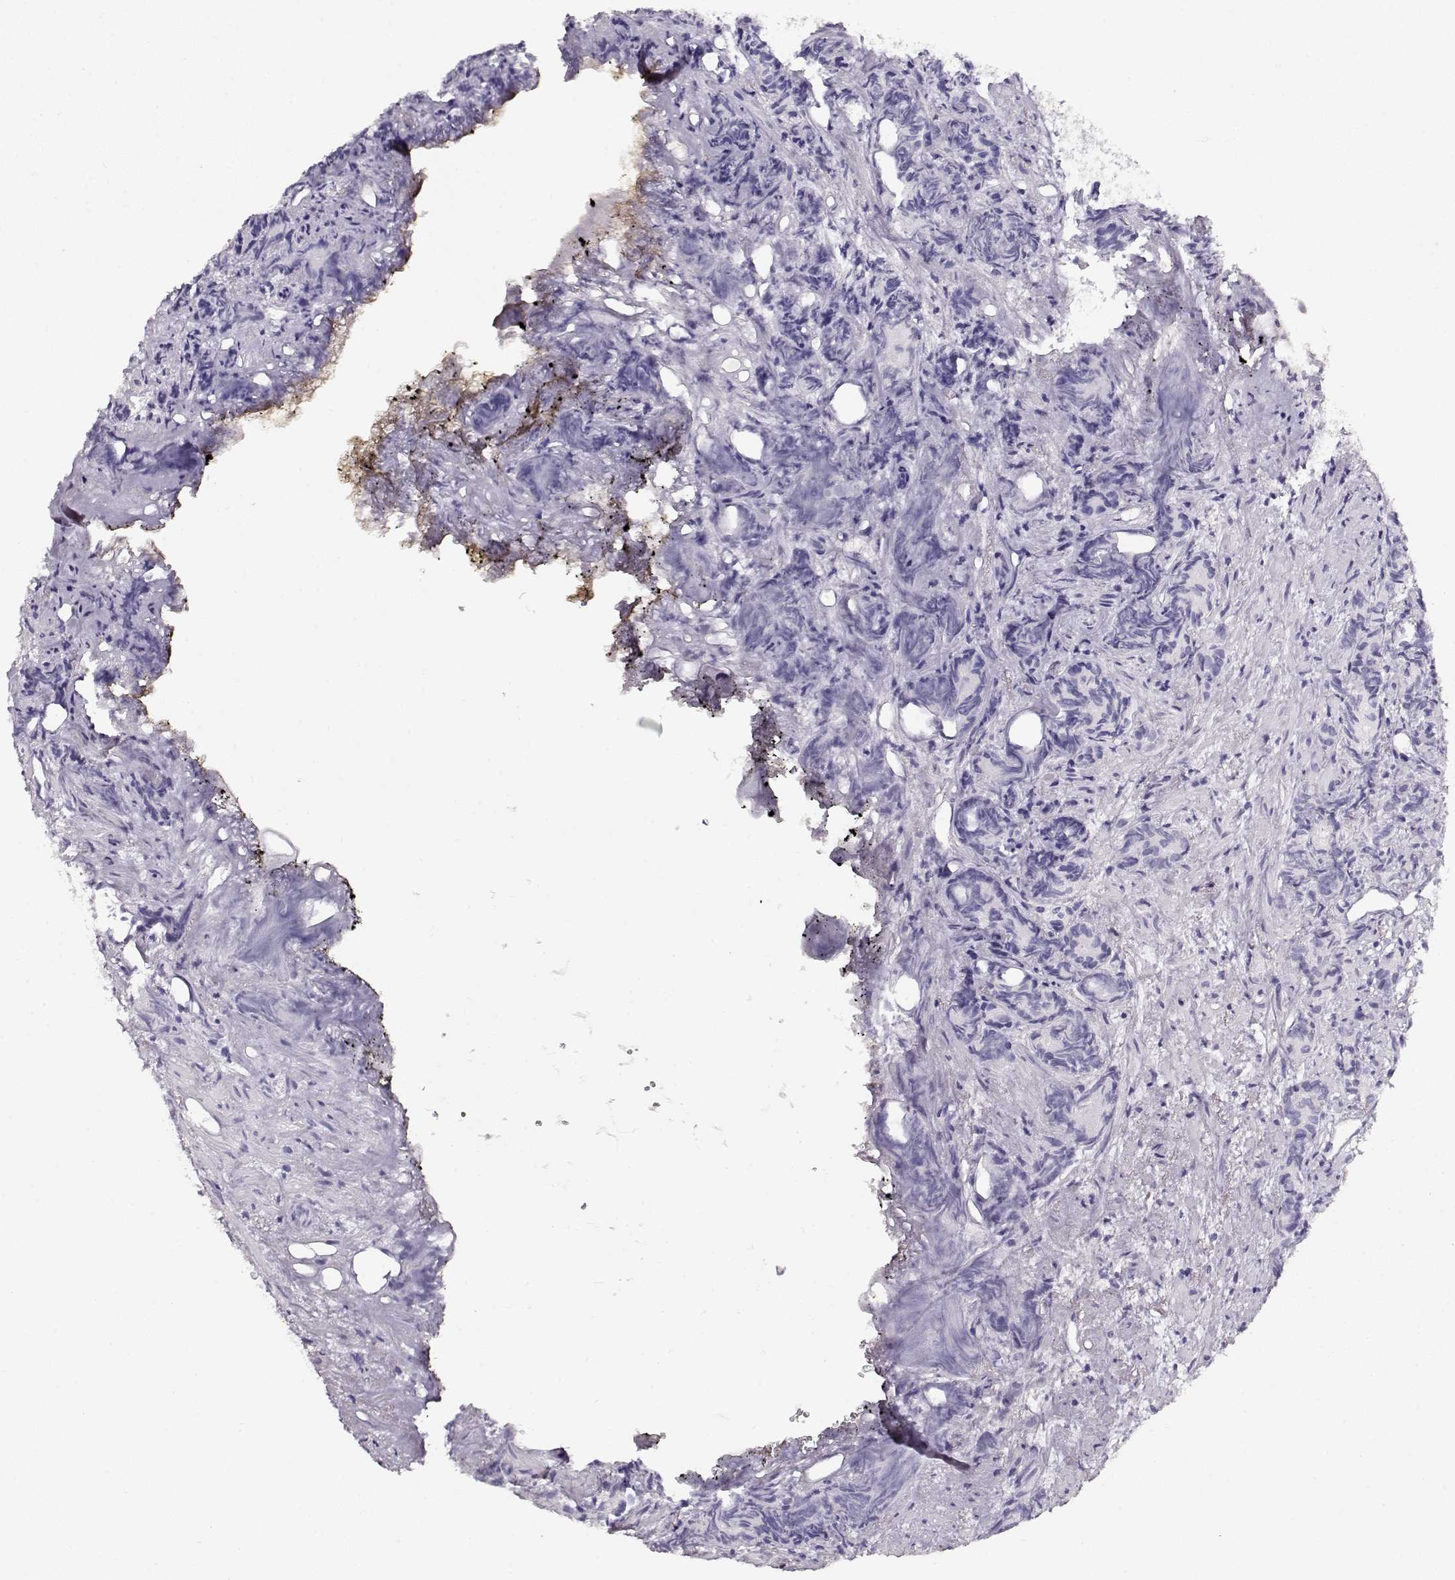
{"staining": {"intensity": "negative", "quantity": "none", "location": "none"}, "tissue": "prostate cancer", "cell_type": "Tumor cells", "image_type": "cancer", "snomed": [{"axis": "morphology", "description": "Adenocarcinoma, High grade"}, {"axis": "topography", "description": "Prostate"}], "caption": "Immunohistochemical staining of adenocarcinoma (high-grade) (prostate) displays no significant positivity in tumor cells.", "gene": "NDRG4", "patient": {"sex": "male", "age": 84}}